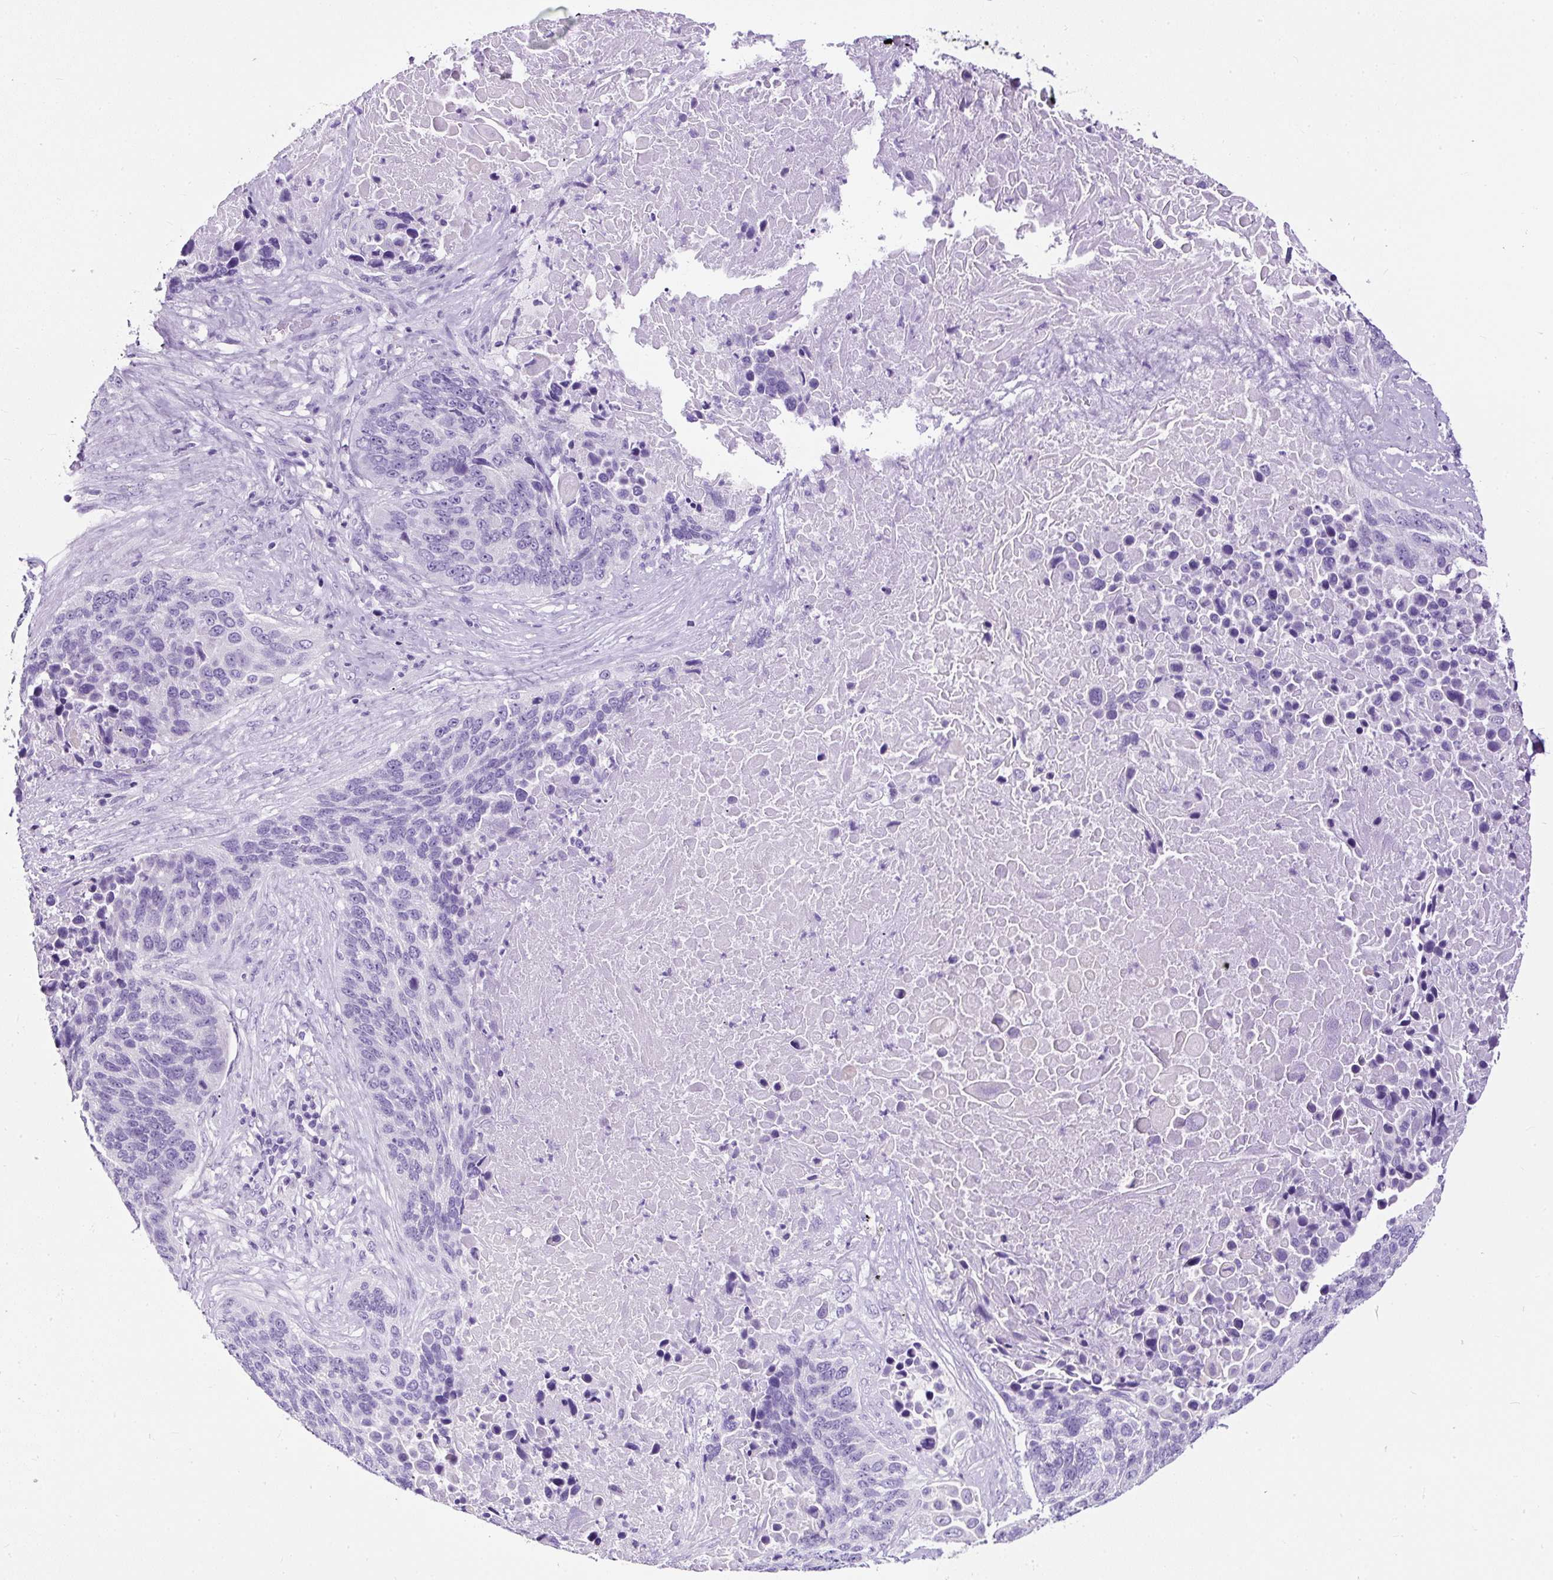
{"staining": {"intensity": "negative", "quantity": "none", "location": "none"}, "tissue": "lung cancer", "cell_type": "Tumor cells", "image_type": "cancer", "snomed": [{"axis": "morphology", "description": "Squamous cell carcinoma, NOS"}, {"axis": "topography", "description": "Lung"}], "caption": "Immunohistochemistry image of lung squamous cell carcinoma stained for a protein (brown), which exhibits no staining in tumor cells.", "gene": "STOX2", "patient": {"sex": "male", "age": 66}}